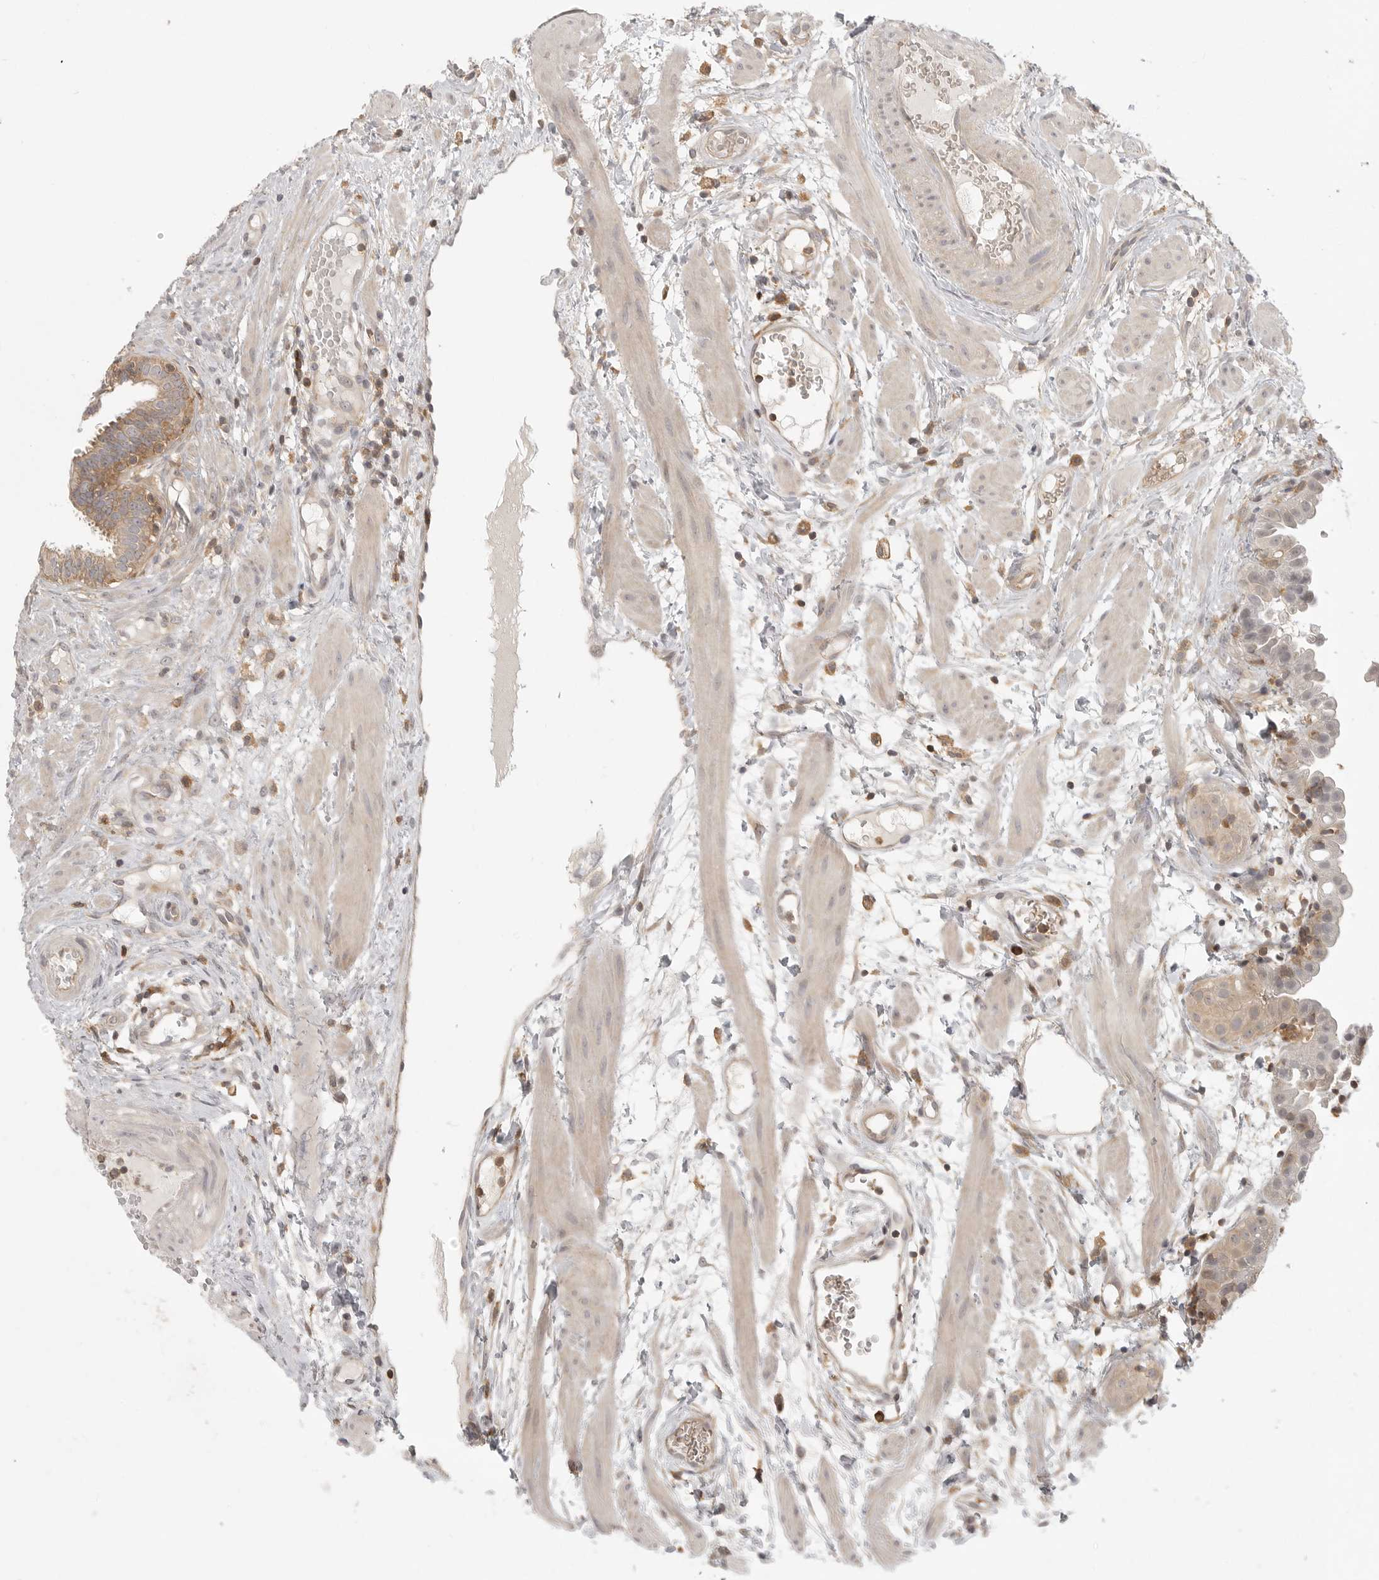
{"staining": {"intensity": "weak", "quantity": "25%-75%", "location": "cytoplasmic/membranous"}, "tissue": "fallopian tube", "cell_type": "Glandular cells", "image_type": "normal", "snomed": [{"axis": "morphology", "description": "Normal tissue, NOS"}, {"axis": "topography", "description": "Fallopian tube"}, {"axis": "topography", "description": "Placenta"}], "caption": "Immunohistochemical staining of normal human fallopian tube reveals weak cytoplasmic/membranous protein expression in about 25%-75% of glandular cells.", "gene": "DBNL", "patient": {"sex": "female", "age": 32}}